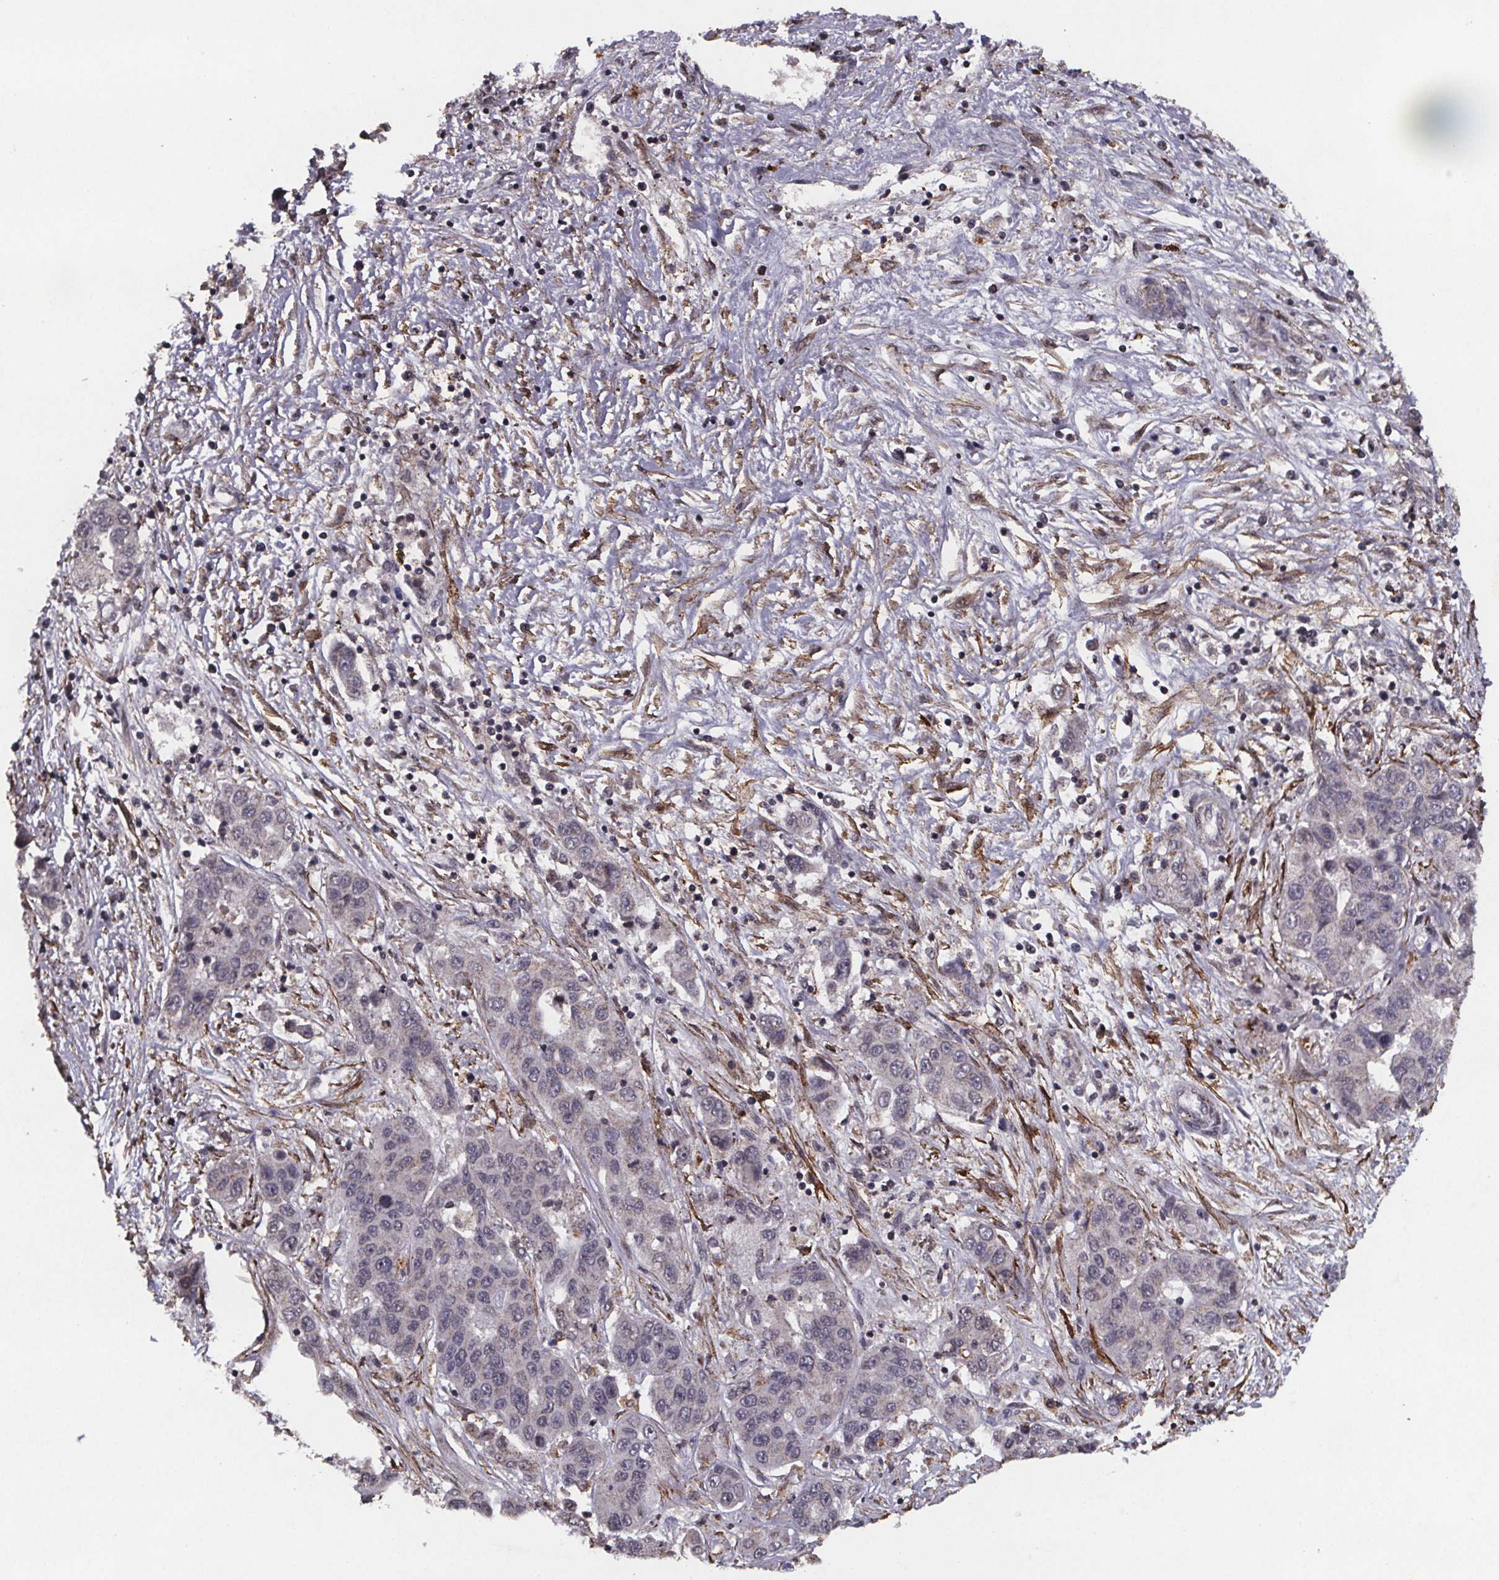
{"staining": {"intensity": "negative", "quantity": "none", "location": "none"}, "tissue": "liver cancer", "cell_type": "Tumor cells", "image_type": "cancer", "snomed": [{"axis": "morphology", "description": "Cholangiocarcinoma"}, {"axis": "topography", "description": "Liver"}], "caption": "A histopathology image of cholangiocarcinoma (liver) stained for a protein displays no brown staining in tumor cells. (Stains: DAB immunohistochemistry (IHC) with hematoxylin counter stain, Microscopy: brightfield microscopy at high magnification).", "gene": "PALLD", "patient": {"sex": "female", "age": 52}}